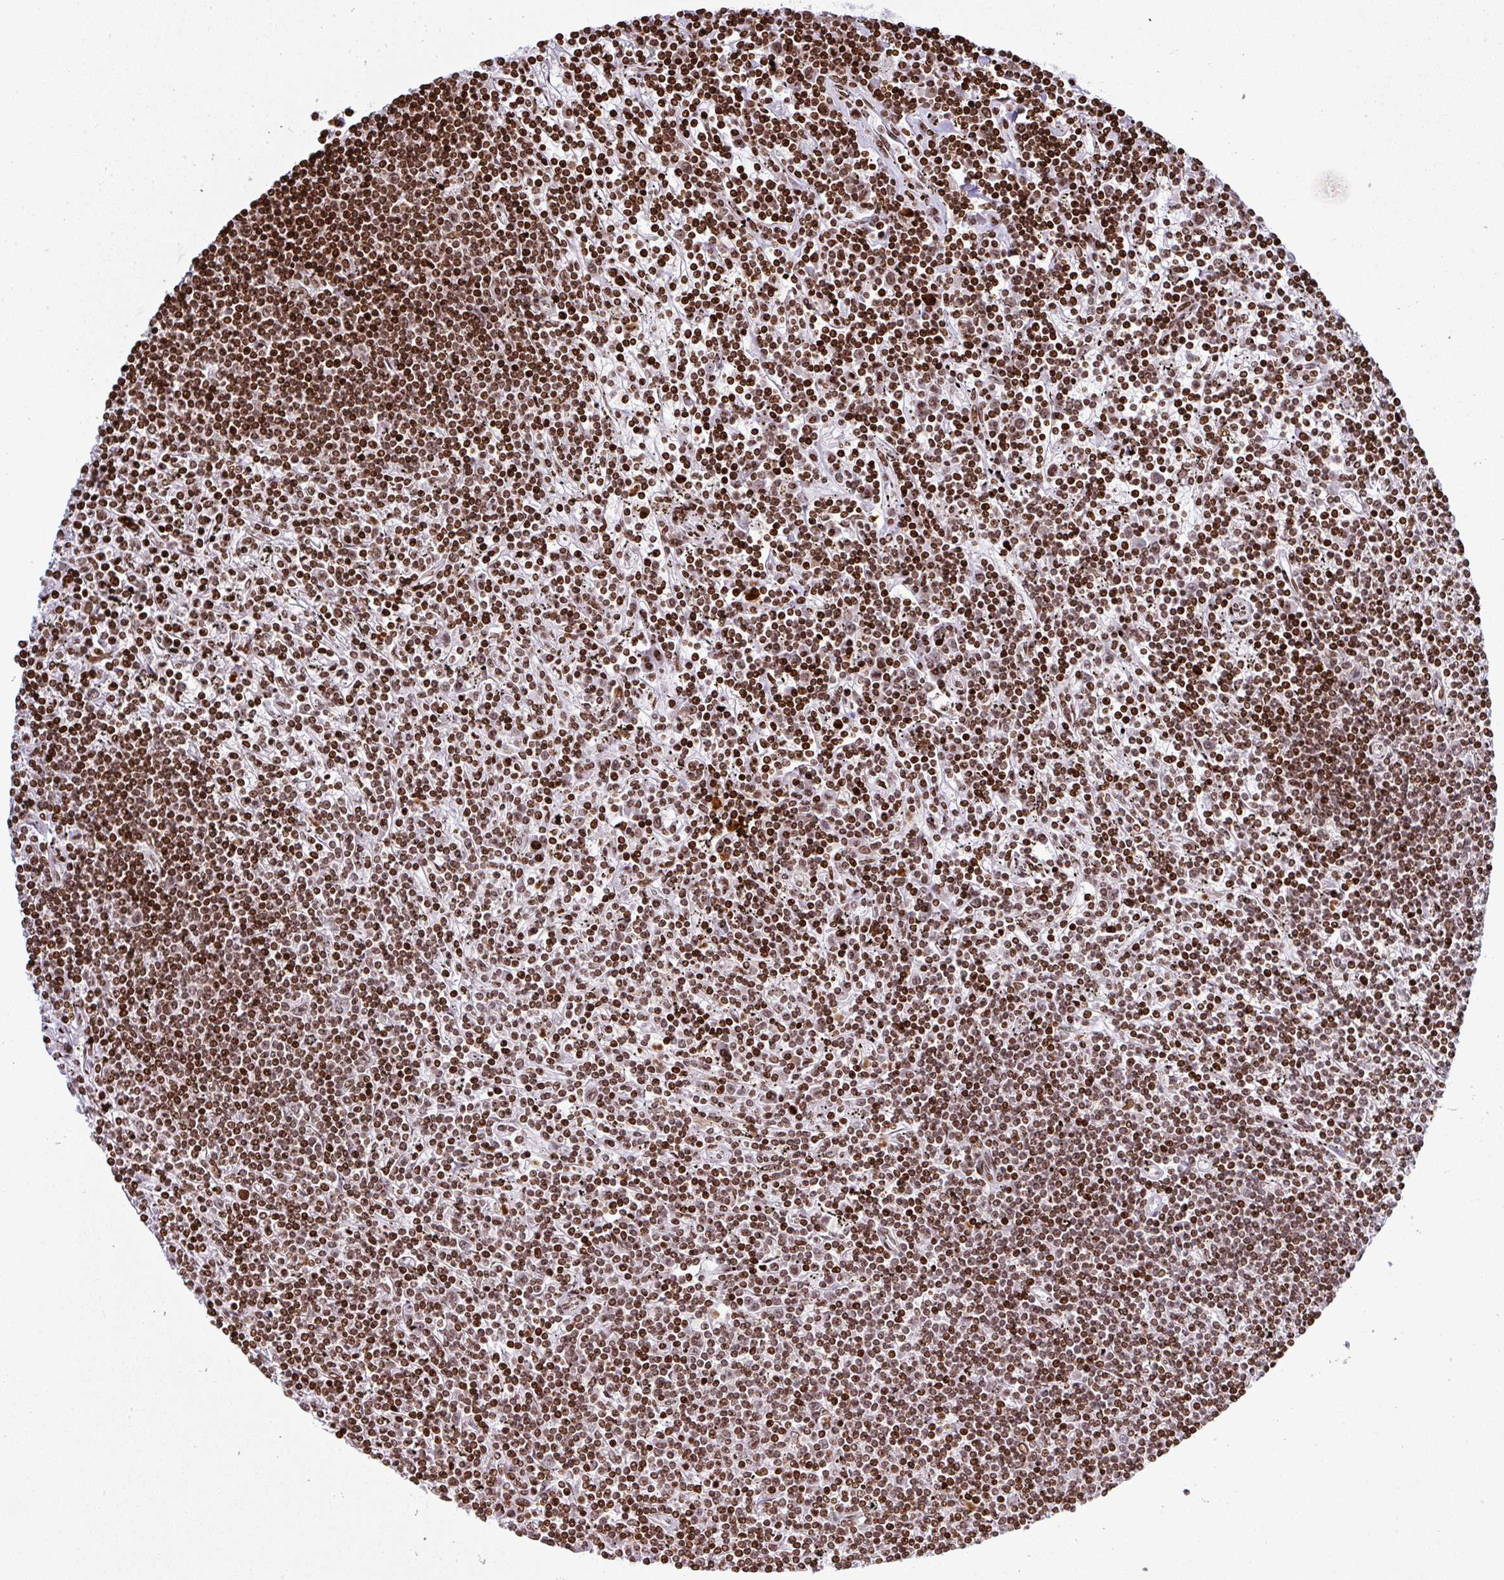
{"staining": {"intensity": "strong", "quantity": ">75%", "location": "nuclear"}, "tissue": "lymphoma", "cell_type": "Tumor cells", "image_type": "cancer", "snomed": [{"axis": "morphology", "description": "Malignant lymphoma, non-Hodgkin's type, Low grade"}, {"axis": "topography", "description": "Spleen"}], "caption": "High-magnification brightfield microscopy of lymphoma stained with DAB (3,3'-diaminobenzidine) (brown) and counterstained with hematoxylin (blue). tumor cells exhibit strong nuclear positivity is identified in approximately>75% of cells.", "gene": "RASL11A", "patient": {"sex": "male", "age": 76}}